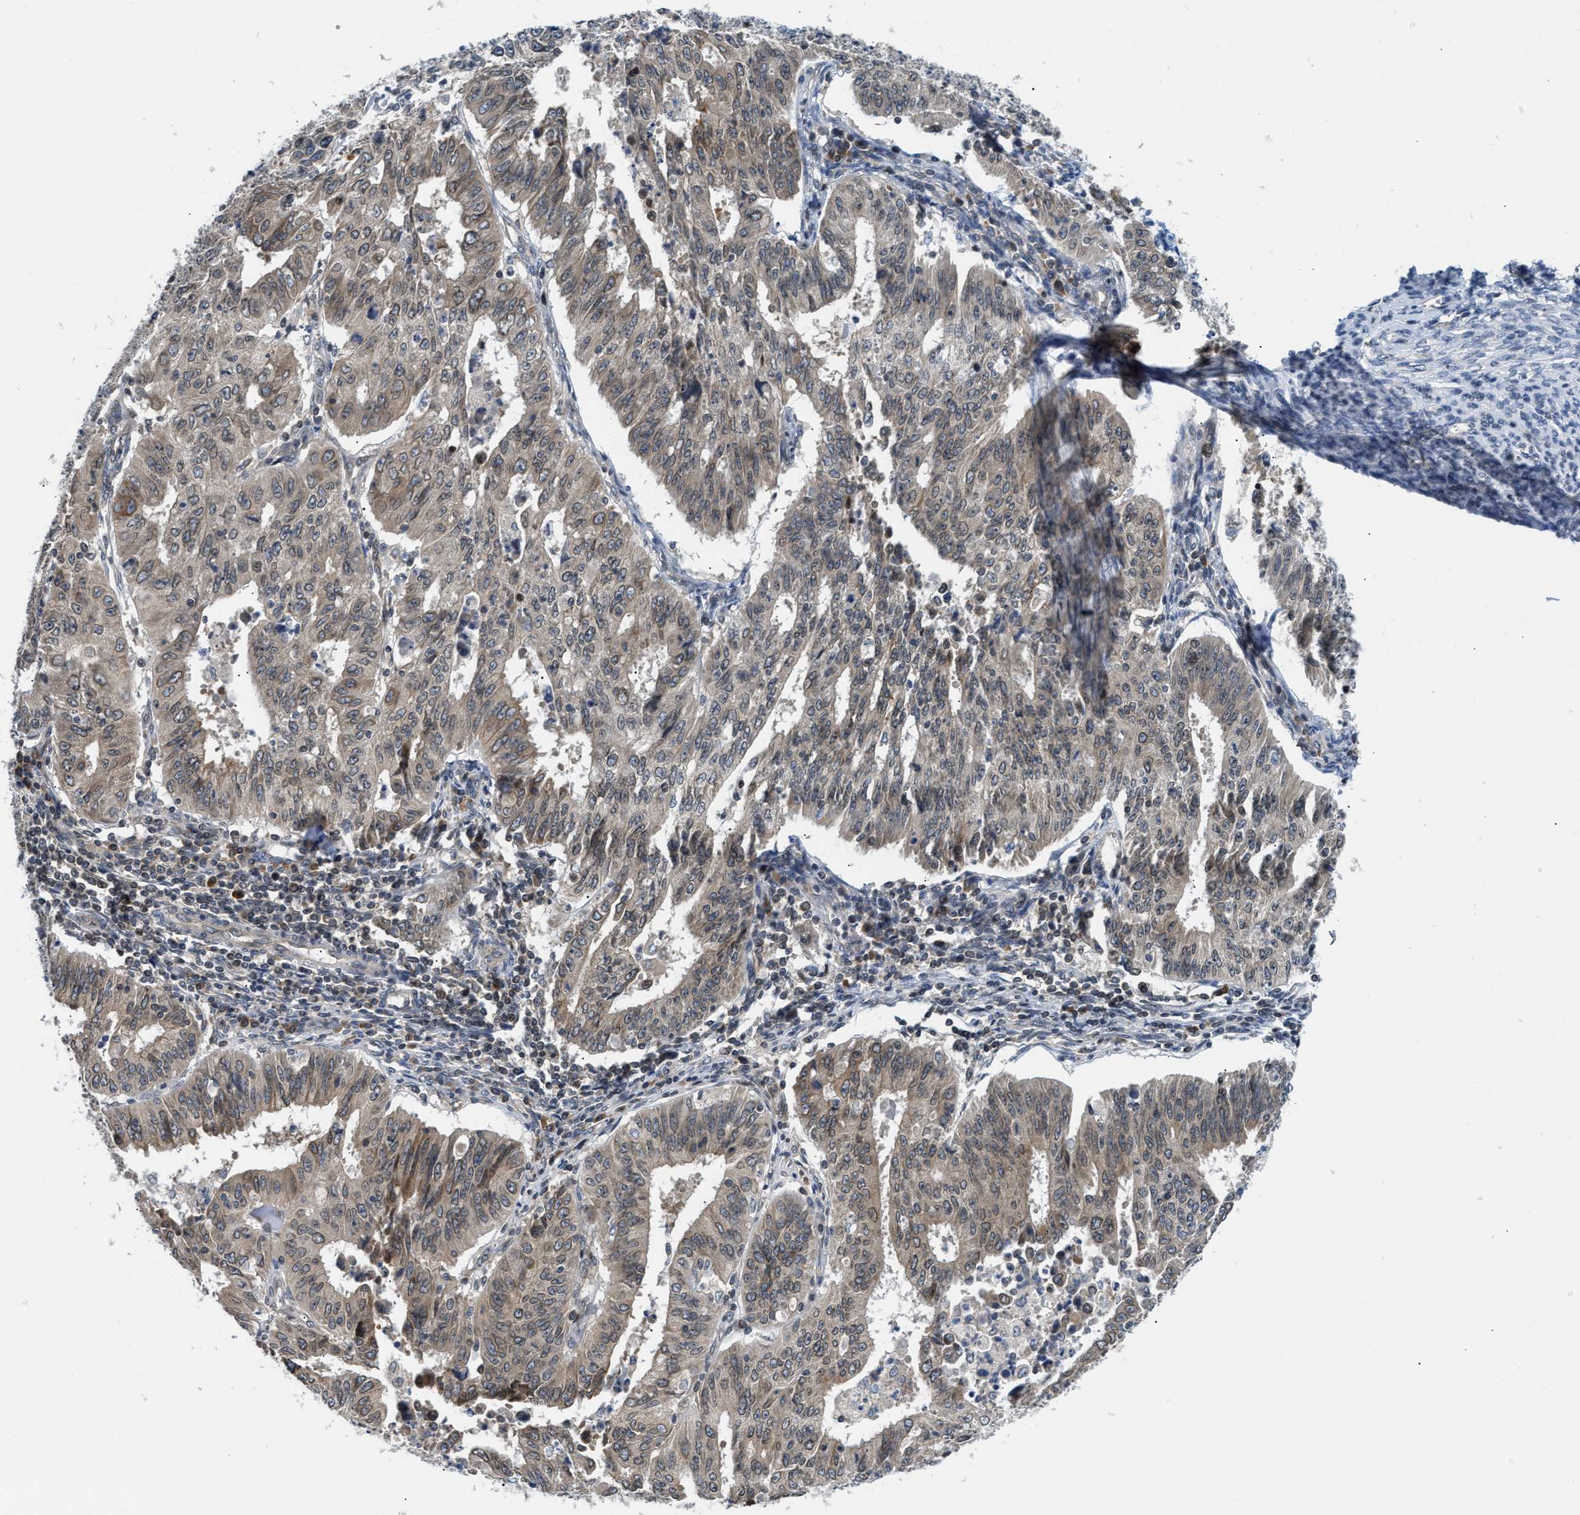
{"staining": {"intensity": "weak", "quantity": ">75%", "location": "cytoplasmic/membranous"}, "tissue": "endometrial cancer", "cell_type": "Tumor cells", "image_type": "cancer", "snomed": [{"axis": "morphology", "description": "Adenocarcinoma, NOS"}, {"axis": "topography", "description": "Endometrium"}], "caption": "A low amount of weak cytoplasmic/membranous positivity is appreciated in approximately >75% of tumor cells in endometrial cancer tissue.", "gene": "RAB29", "patient": {"sex": "female", "age": 42}}